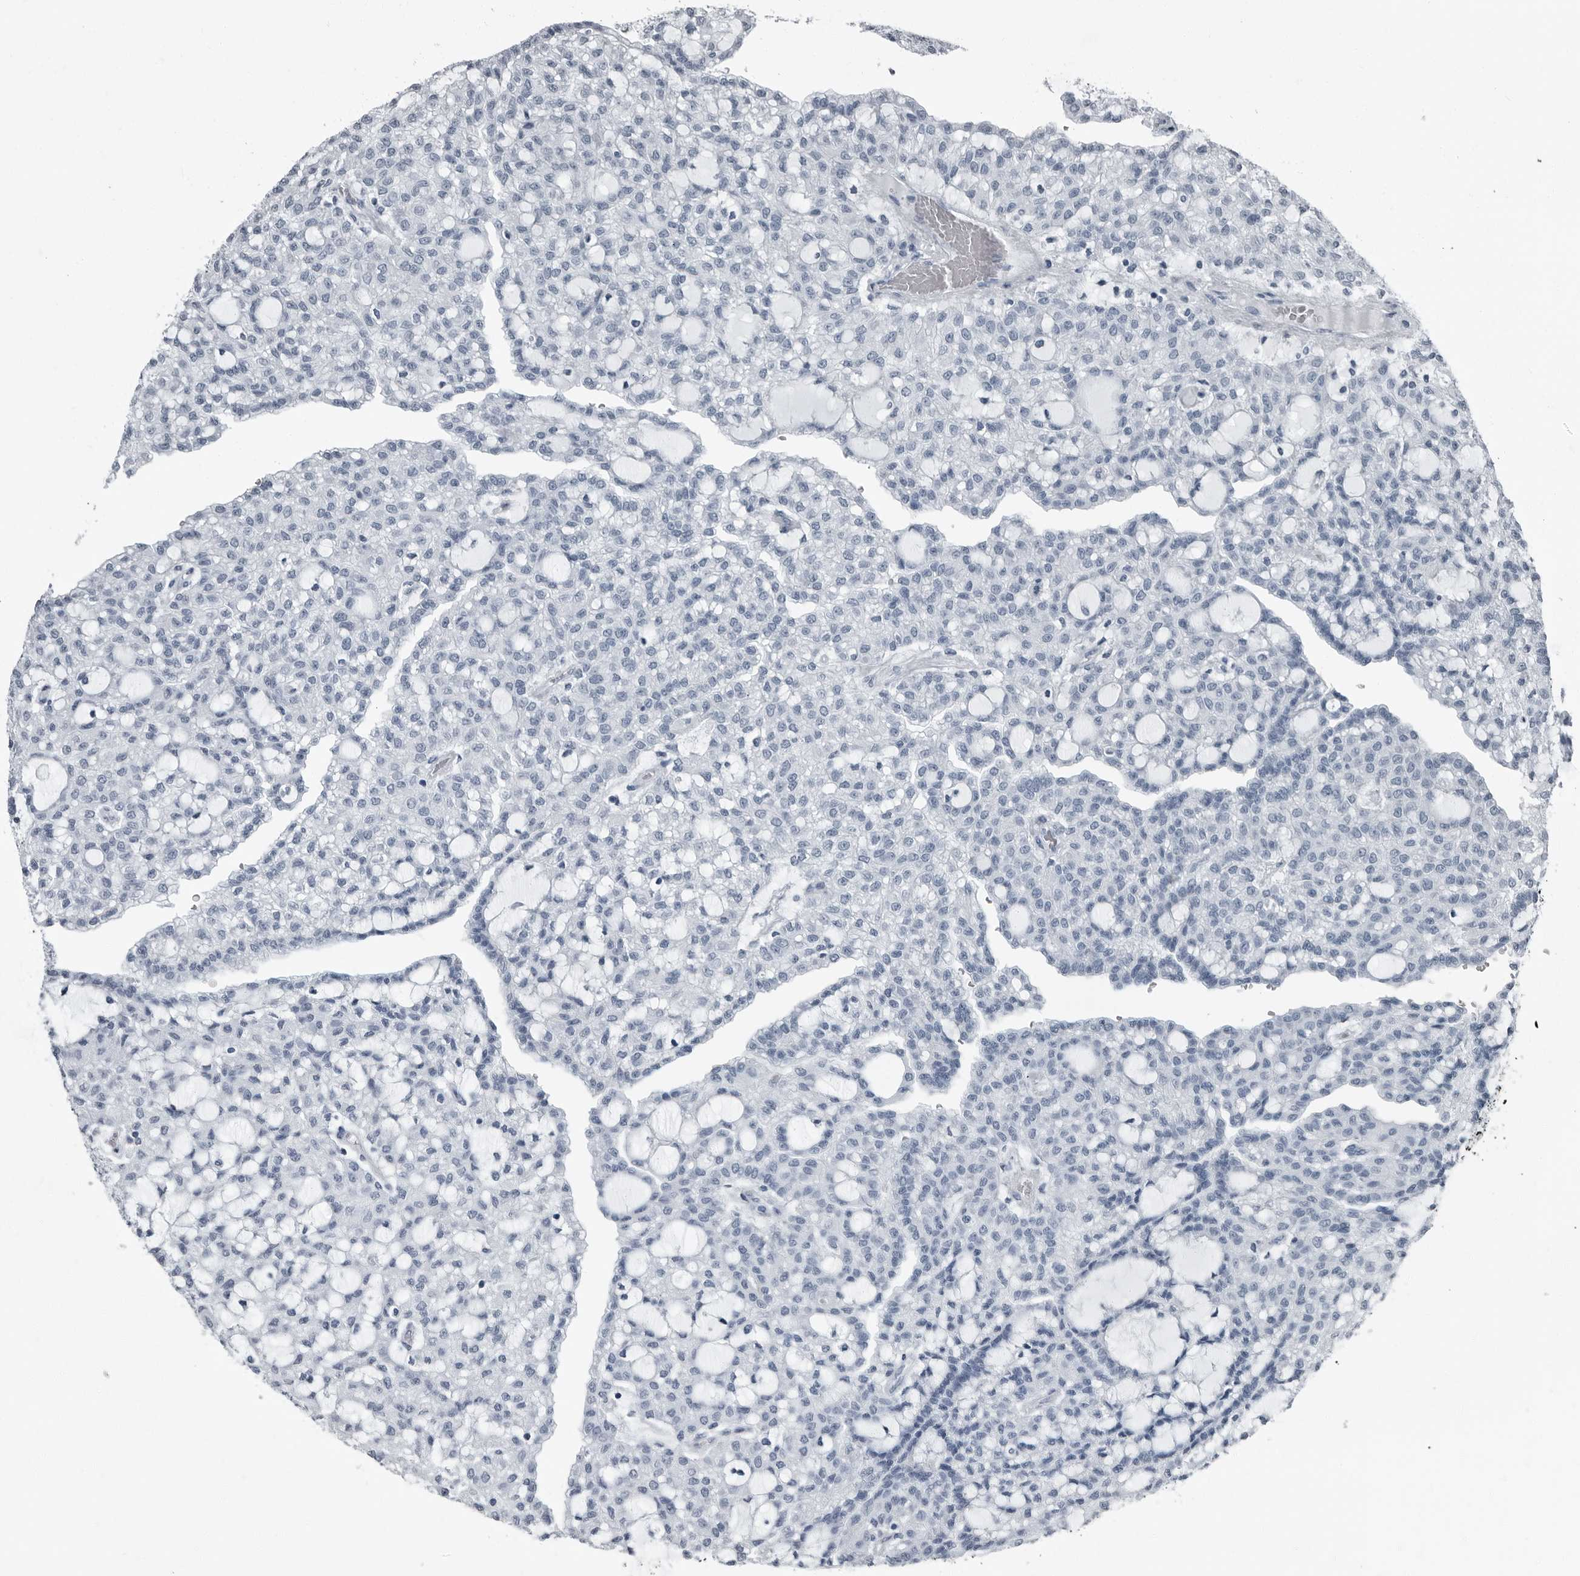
{"staining": {"intensity": "negative", "quantity": "none", "location": "none"}, "tissue": "renal cancer", "cell_type": "Tumor cells", "image_type": "cancer", "snomed": [{"axis": "morphology", "description": "Adenocarcinoma, NOS"}, {"axis": "topography", "description": "Kidney"}], "caption": "Immunohistochemistry of renal adenocarcinoma displays no expression in tumor cells.", "gene": "PRSS1", "patient": {"sex": "male", "age": 63}}